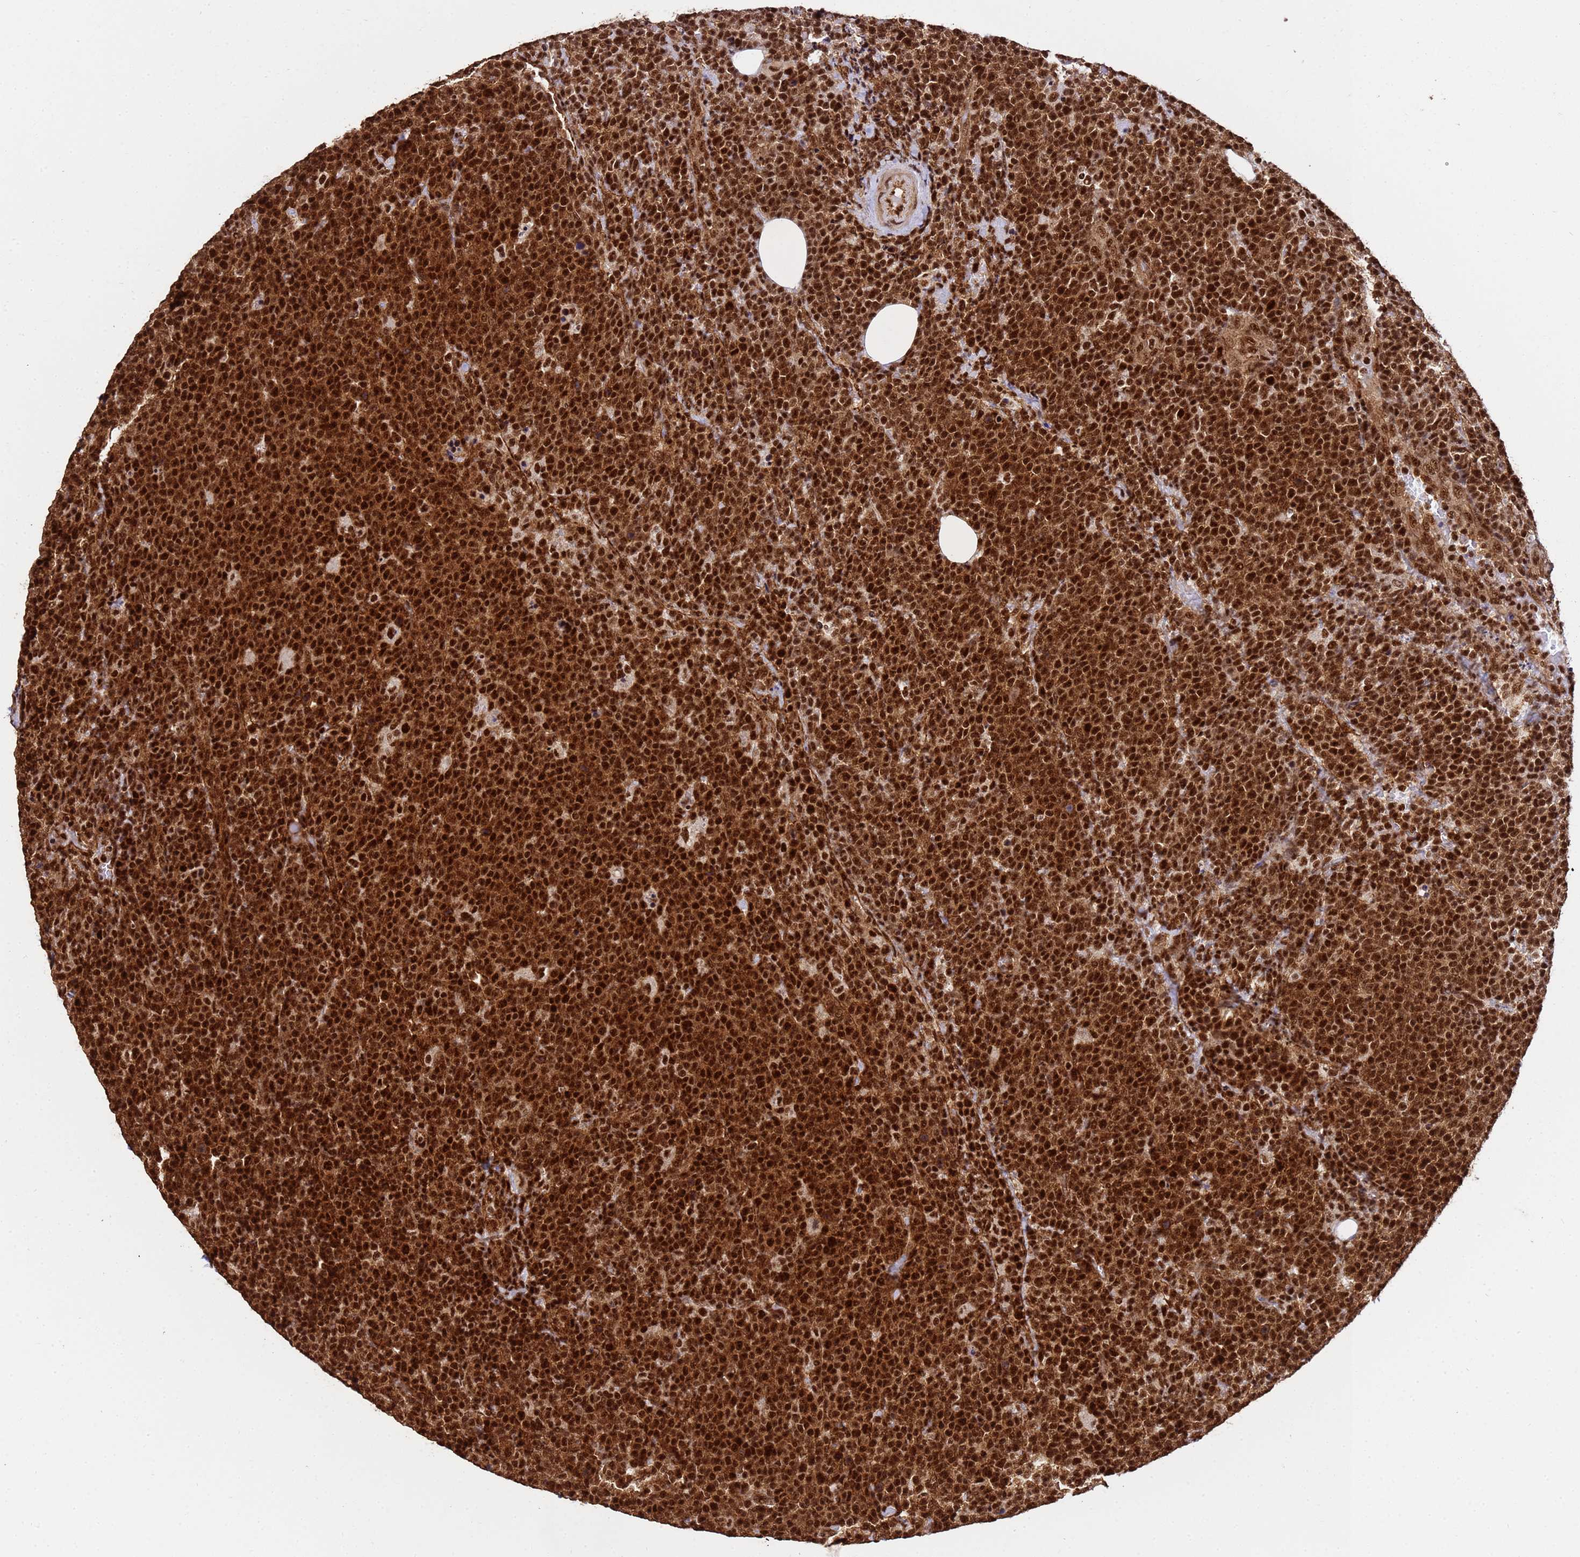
{"staining": {"intensity": "strong", "quantity": ">75%", "location": "cytoplasmic/membranous,nuclear"}, "tissue": "lymphoma", "cell_type": "Tumor cells", "image_type": "cancer", "snomed": [{"axis": "morphology", "description": "Malignant lymphoma, non-Hodgkin's type, High grade"}, {"axis": "topography", "description": "Lymph node"}], "caption": "High-power microscopy captured an immunohistochemistry (IHC) image of lymphoma, revealing strong cytoplasmic/membranous and nuclear staining in about >75% of tumor cells.", "gene": "SYF2", "patient": {"sex": "male", "age": 61}}